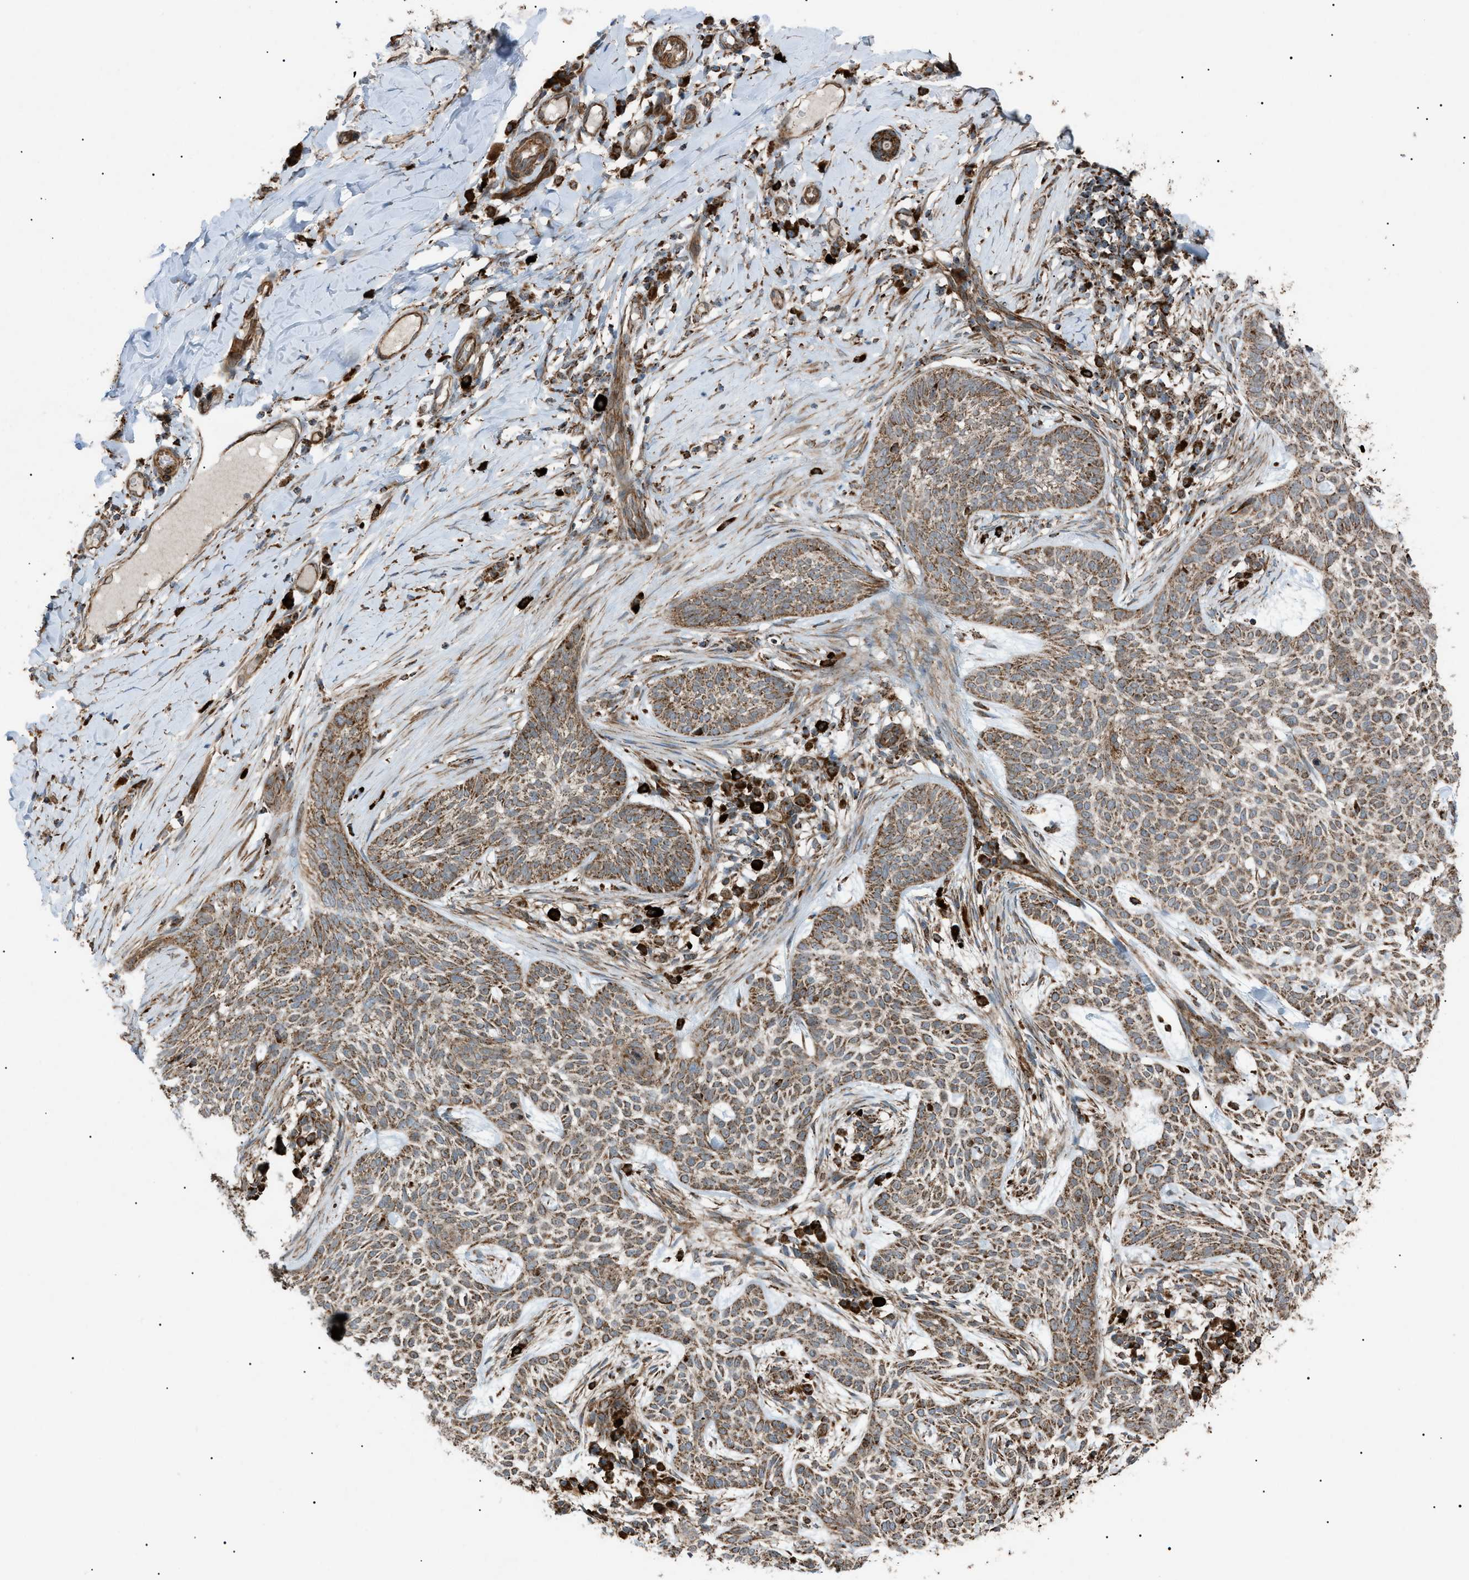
{"staining": {"intensity": "moderate", "quantity": ">75%", "location": "cytoplasmic/membranous"}, "tissue": "skin cancer", "cell_type": "Tumor cells", "image_type": "cancer", "snomed": [{"axis": "morphology", "description": "Basal cell carcinoma"}, {"axis": "topography", "description": "Skin"}], "caption": "Skin basal cell carcinoma stained with DAB (3,3'-diaminobenzidine) immunohistochemistry (IHC) displays medium levels of moderate cytoplasmic/membranous expression in about >75% of tumor cells.", "gene": "C1GALT1C1", "patient": {"sex": "female", "age": 59}}